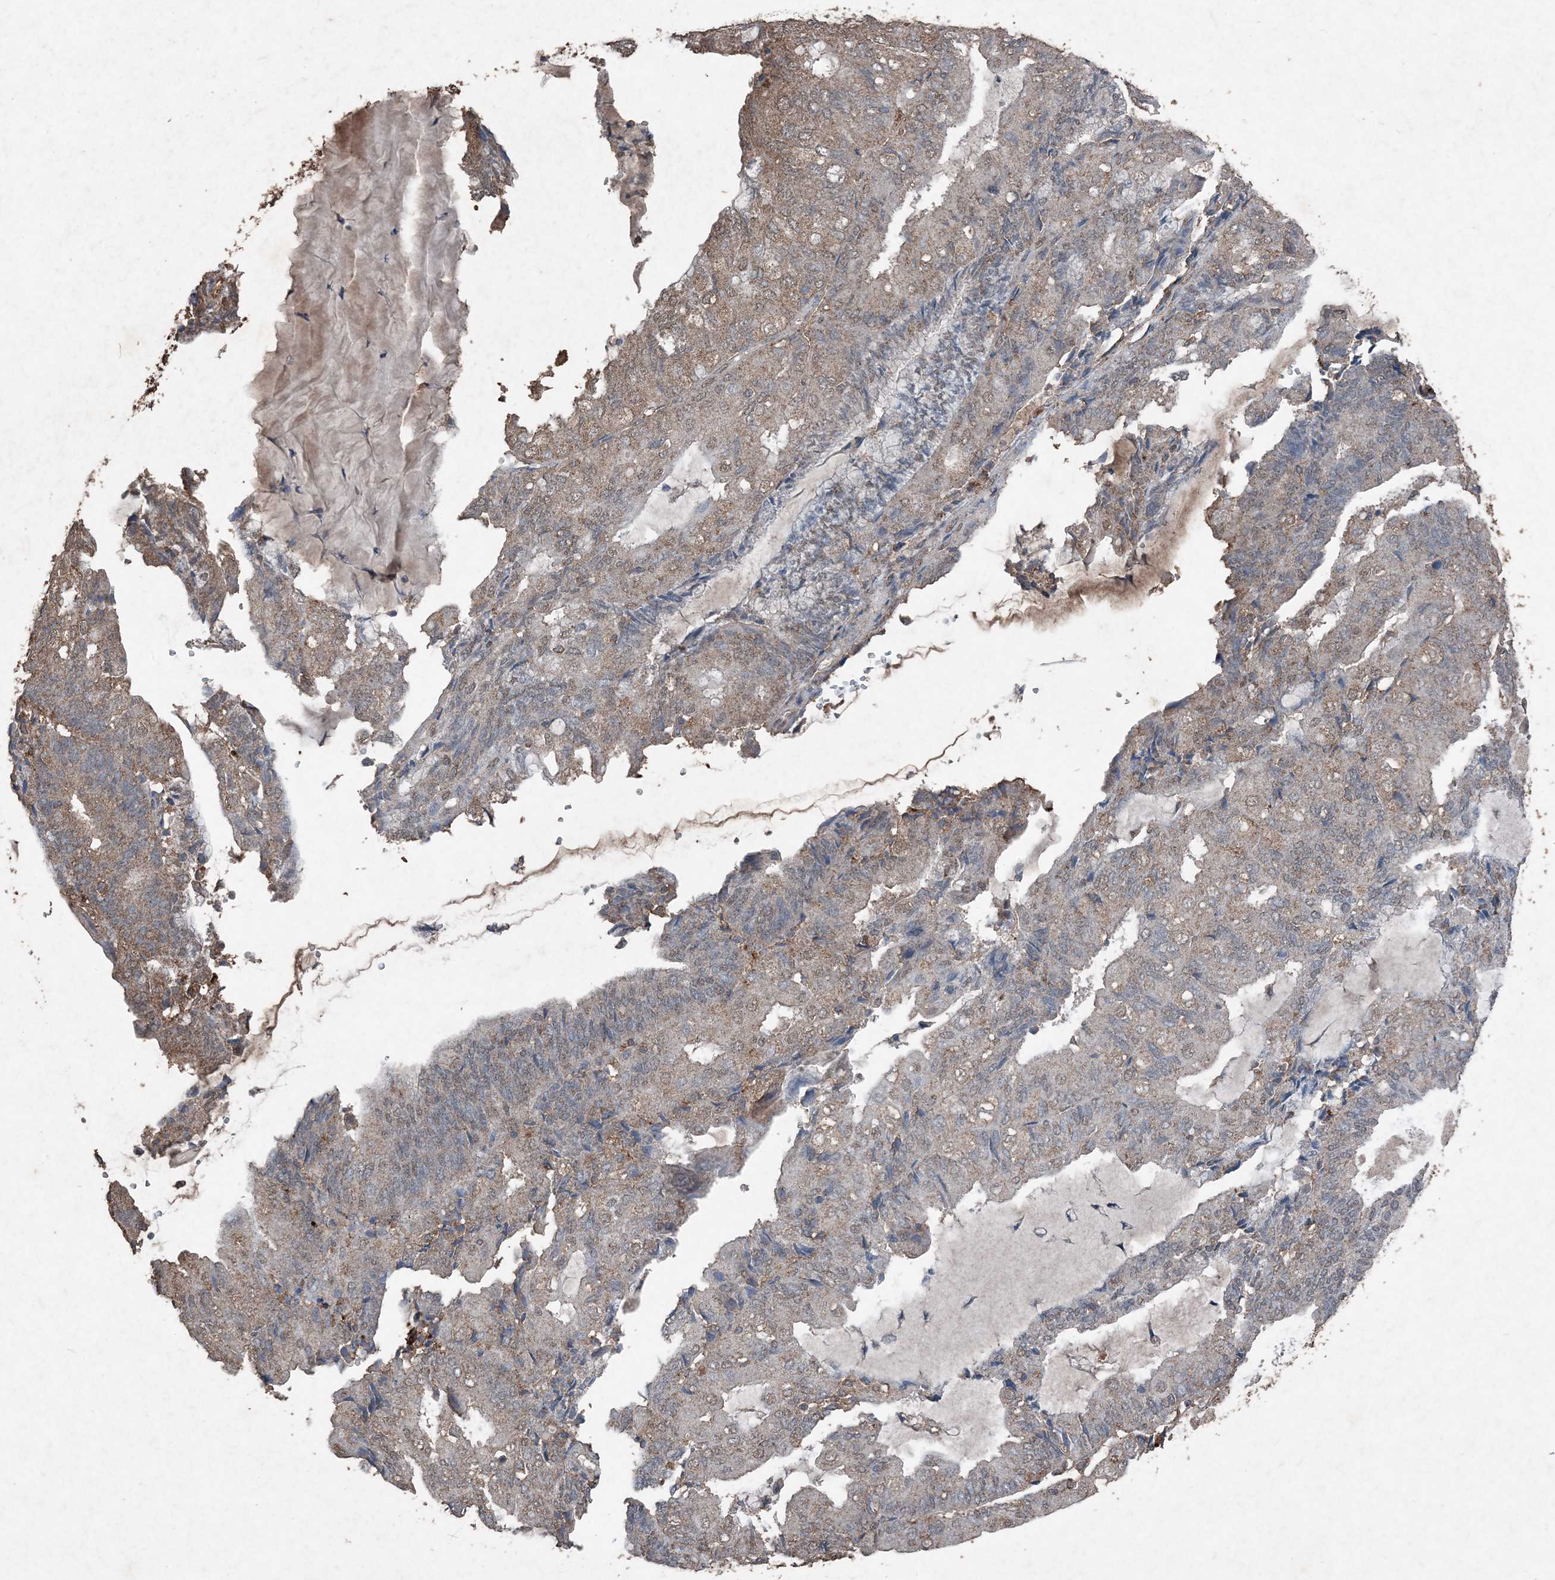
{"staining": {"intensity": "moderate", "quantity": "25%-75%", "location": "cytoplasmic/membranous"}, "tissue": "endometrial cancer", "cell_type": "Tumor cells", "image_type": "cancer", "snomed": [{"axis": "morphology", "description": "Adenocarcinoma, NOS"}, {"axis": "topography", "description": "Endometrium"}], "caption": "This is an image of immunohistochemistry (IHC) staining of endometrial cancer, which shows moderate positivity in the cytoplasmic/membranous of tumor cells.", "gene": "FCN3", "patient": {"sex": "female", "age": 81}}